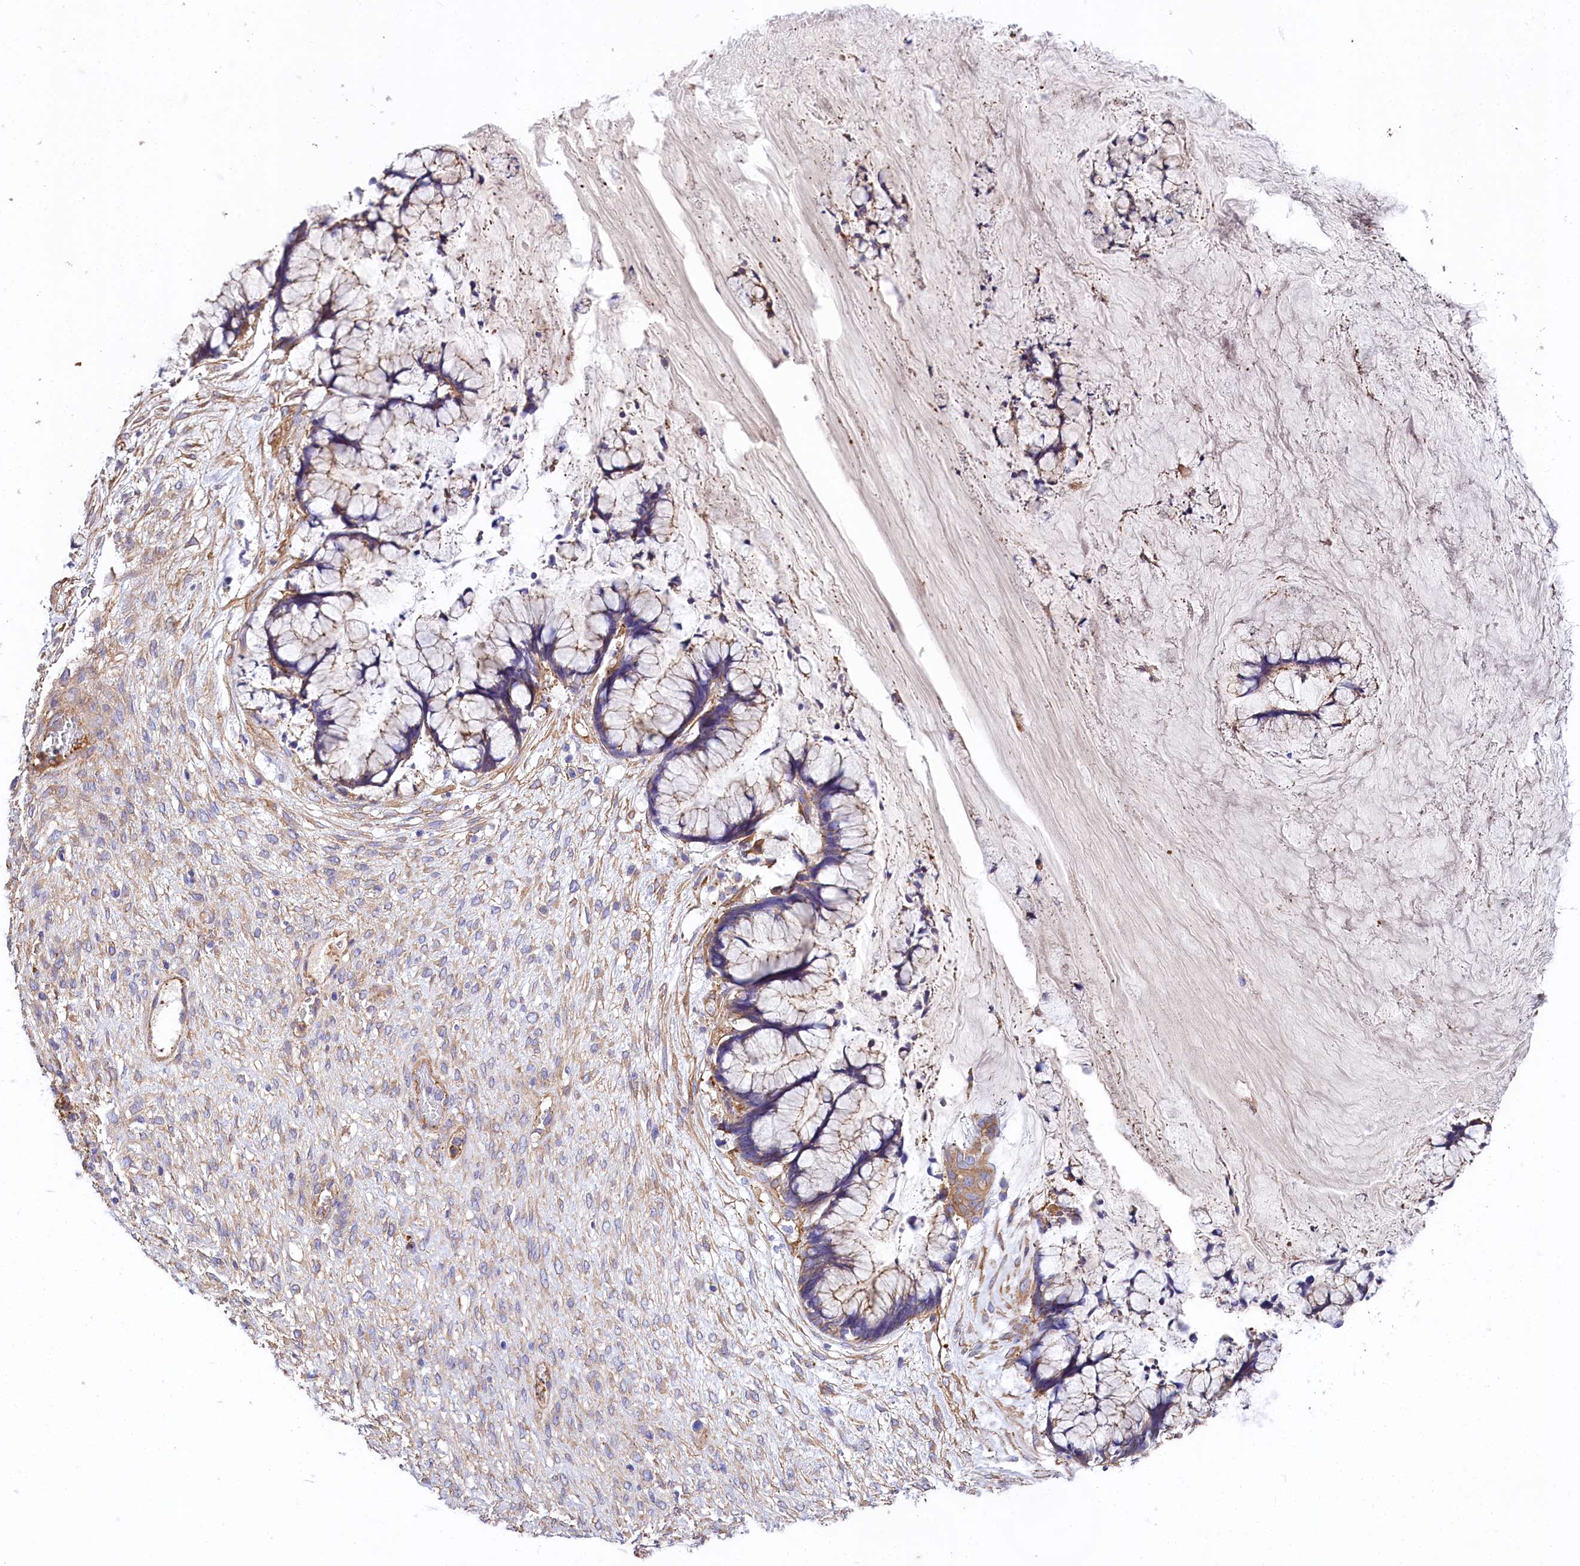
{"staining": {"intensity": "weak", "quantity": "<25%", "location": "cytoplasmic/membranous"}, "tissue": "ovarian cancer", "cell_type": "Tumor cells", "image_type": "cancer", "snomed": [{"axis": "morphology", "description": "Cystadenocarcinoma, mucinous, NOS"}, {"axis": "topography", "description": "Ovary"}], "caption": "A micrograph of human ovarian cancer (mucinous cystadenocarcinoma) is negative for staining in tumor cells.", "gene": "FCHSD2", "patient": {"sex": "female", "age": 42}}